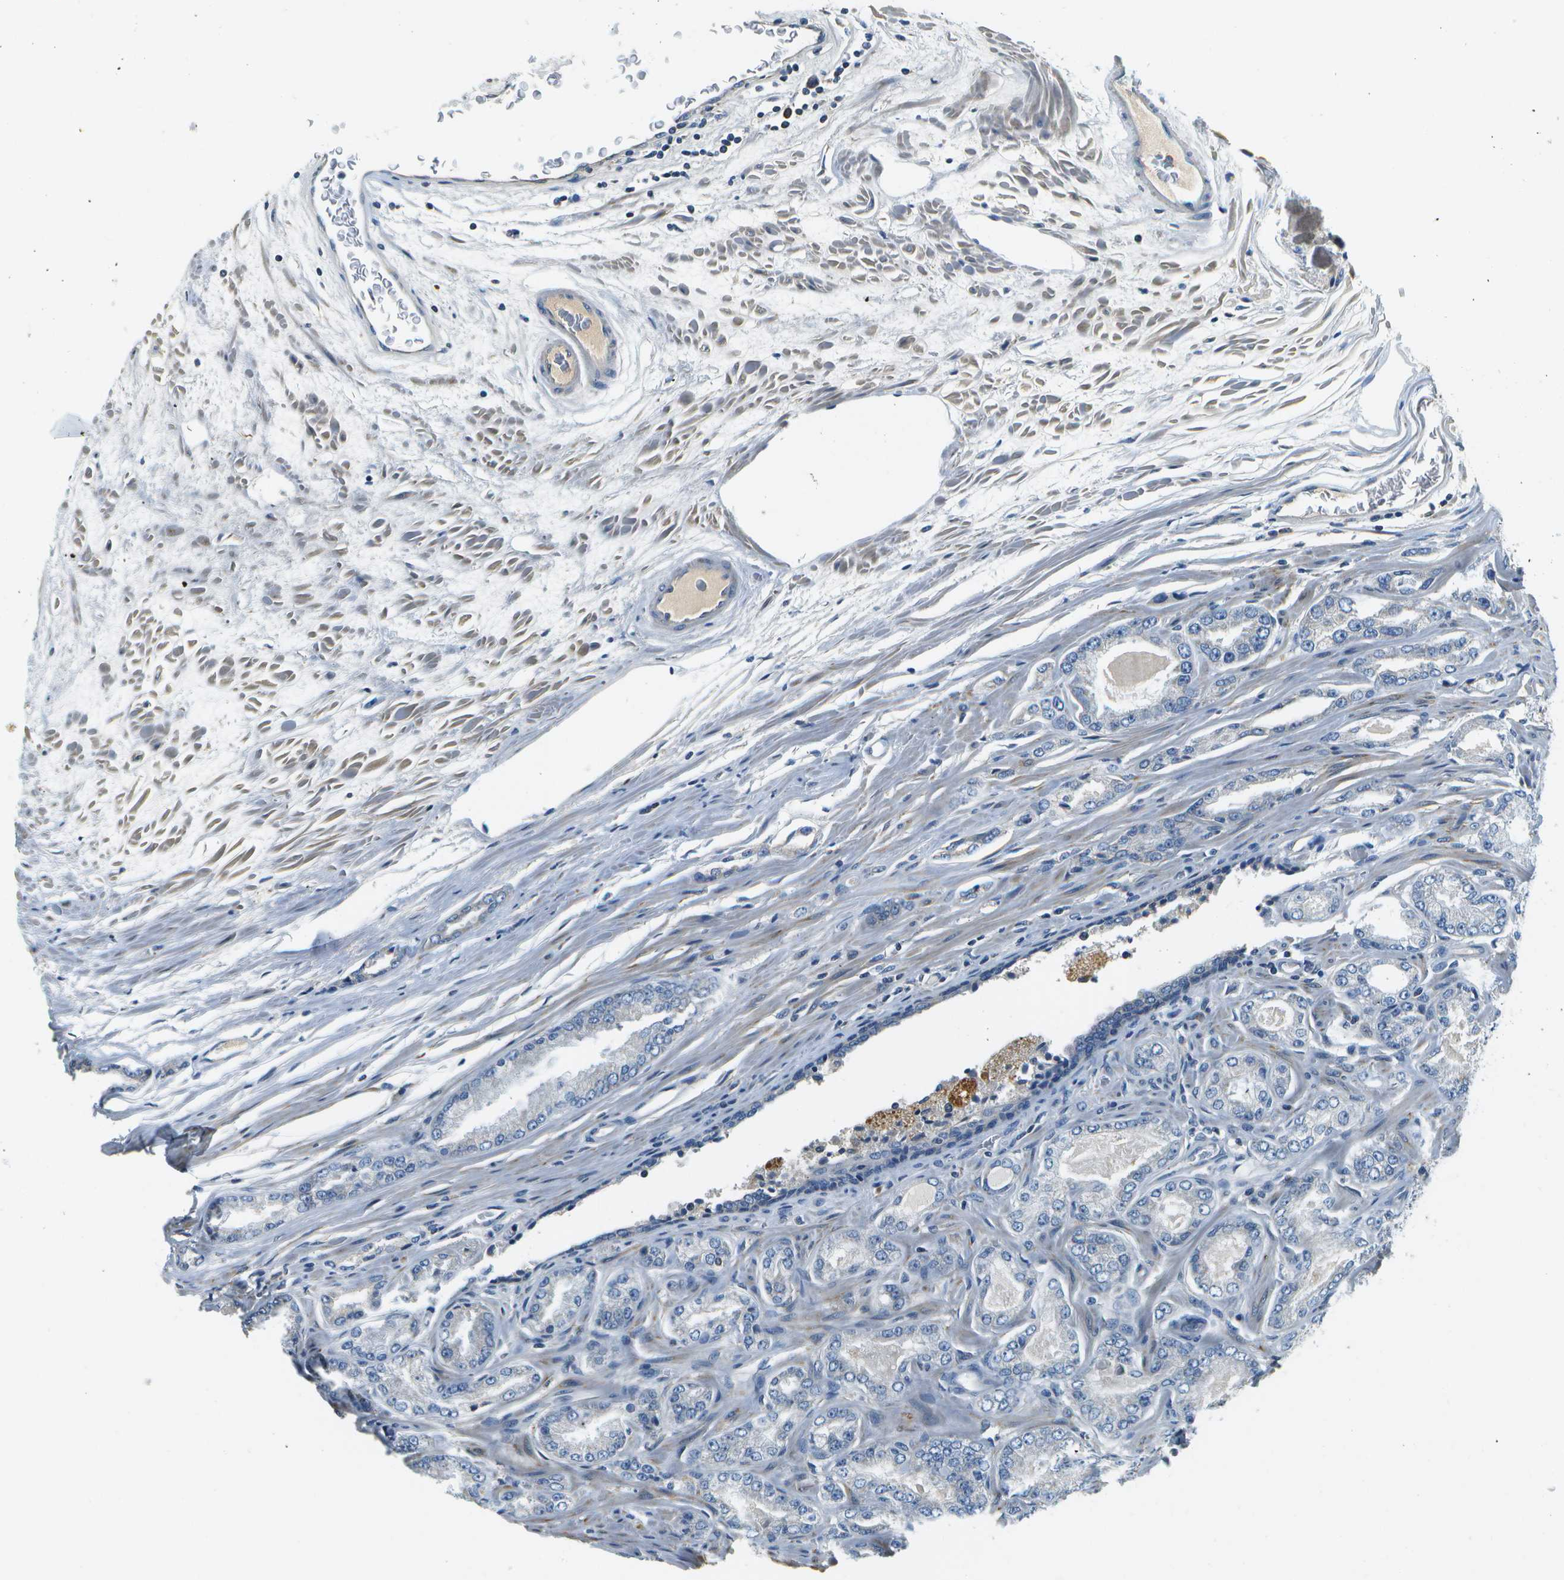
{"staining": {"intensity": "negative", "quantity": "none", "location": "none"}, "tissue": "prostate cancer", "cell_type": "Tumor cells", "image_type": "cancer", "snomed": [{"axis": "morphology", "description": "Adenocarcinoma, High grade"}, {"axis": "topography", "description": "Prostate"}], "caption": "This photomicrograph is of prostate cancer stained with IHC to label a protein in brown with the nuclei are counter-stained blue. There is no positivity in tumor cells.", "gene": "PTGIS", "patient": {"sex": "male", "age": 65}}